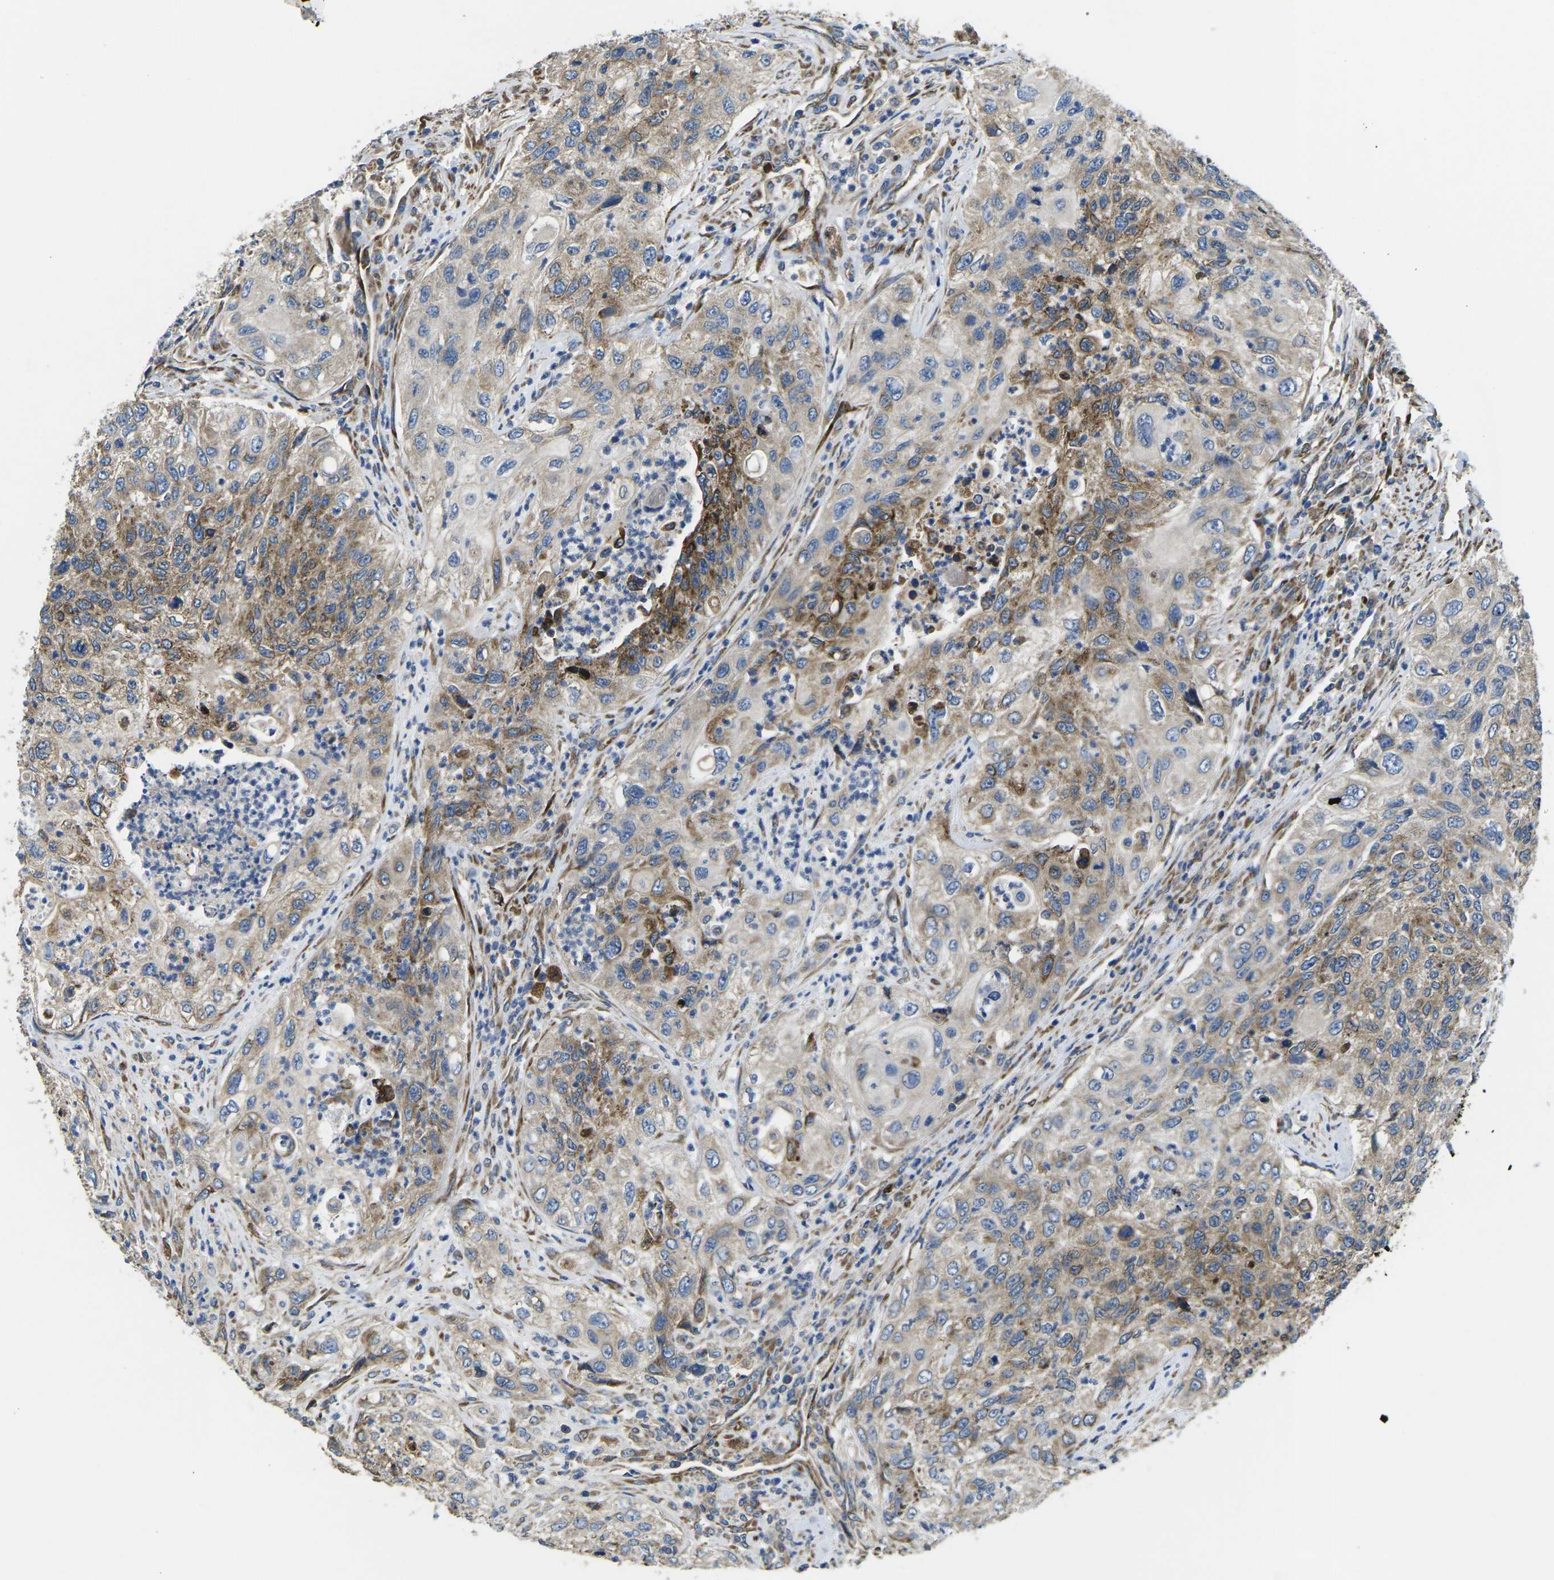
{"staining": {"intensity": "moderate", "quantity": ">75%", "location": "cytoplasmic/membranous"}, "tissue": "urothelial cancer", "cell_type": "Tumor cells", "image_type": "cancer", "snomed": [{"axis": "morphology", "description": "Urothelial carcinoma, High grade"}, {"axis": "topography", "description": "Urinary bladder"}], "caption": "A histopathology image of human urothelial cancer stained for a protein reveals moderate cytoplasmic/membranous brown staining in tumor cells.", "gene": "PDZD8", "patient": {"sex": "female", "age": 60}}